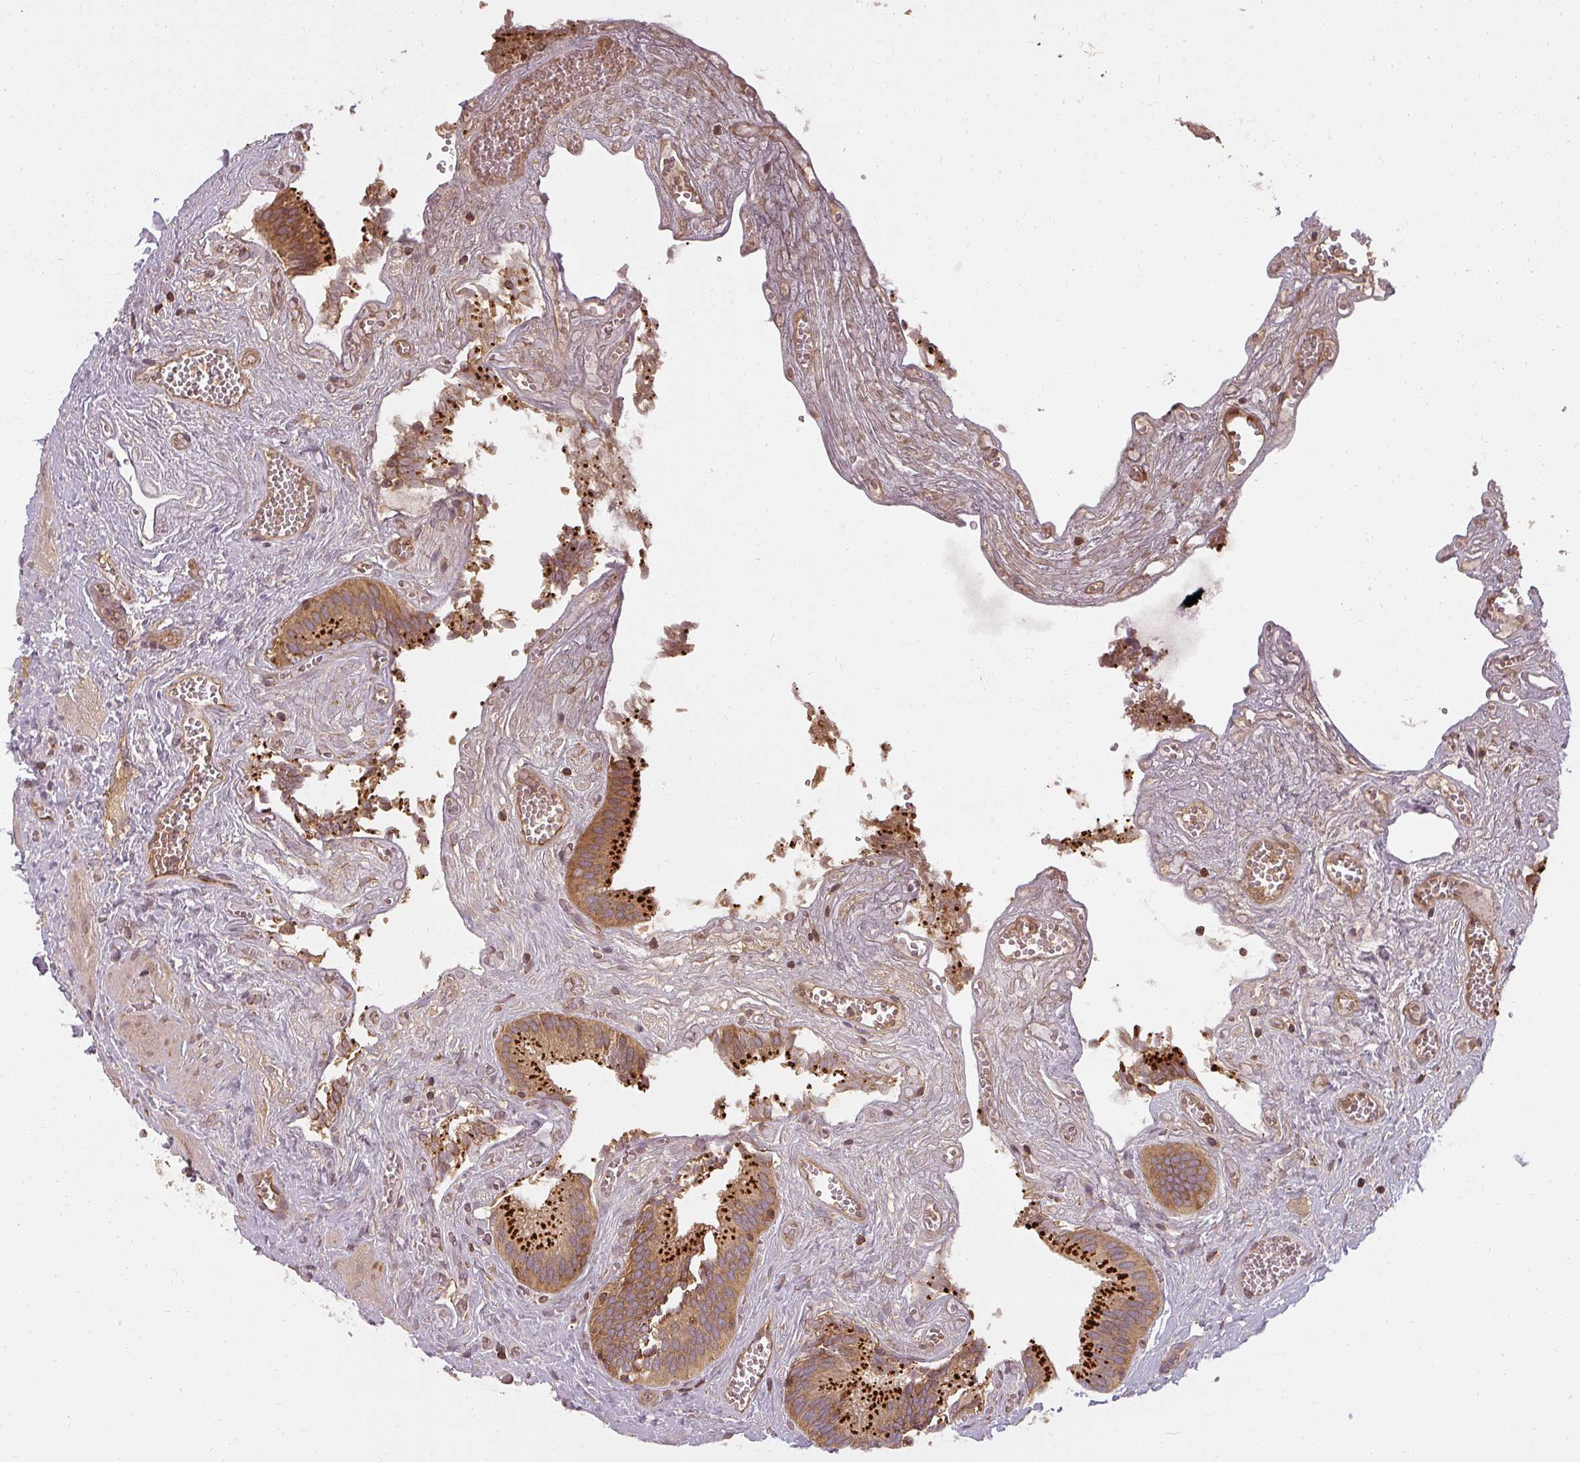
{"staining": {"intensity": "strong", "quantity": ">75%", "location": "cytoplasmic/membranous"}, "tissue": "gallbladder", "cell_type": "Glandular cells", "image_type": "normal", "snomed": [{"axis": "morphology", "description": "Normal tissue, NOS"}, {"axis": "topography", "description": "Gallbladder"}, {"axis": "topography", "description": "Peripheral nerve tissue"}], "caption": "The image shows a brown stain indicating the presence of a protein in the cytoplasmic/membranous of glandular cells in gallbladder. Using DAB (3,3'-diaminobenzidine) (brown) and hematoxylin (blue) stains, captured at high magnification using brightfield microscopy.", "gene": "RPL24", "patient": {"sex": "male", "age": 17}}